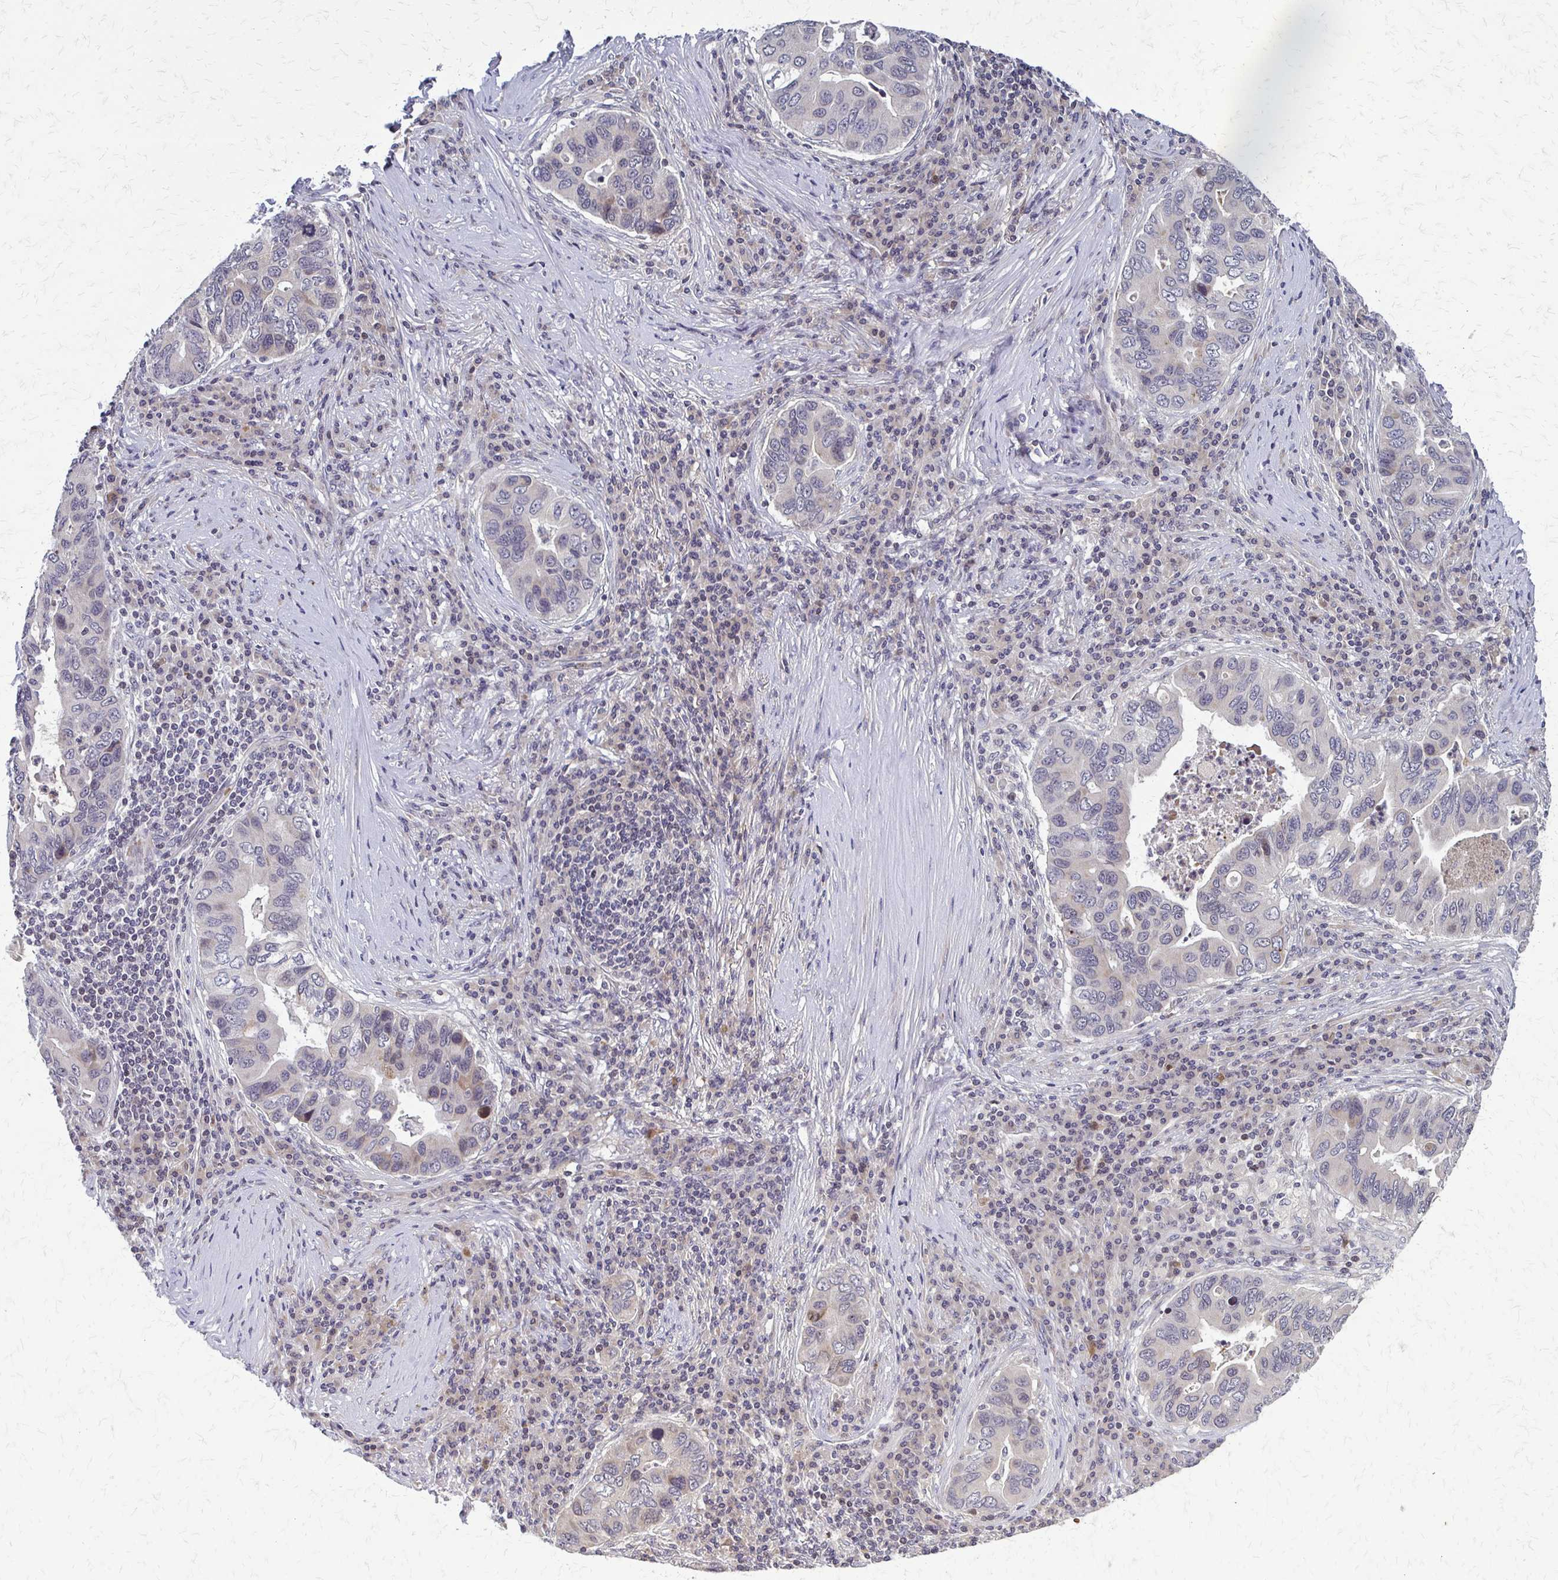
{"staining": {"intensity": "negative", "quantity": "none", "location": "none"}, "tissue": "lung cancer", "cell_type": "Tumor cells", "image_type": "cancer", "snomed": [{"axis": "morphology", "description": "Adenocarcinoma, NOS"}, {"axis": "morphology", "description": "Adenocarcinoma, metastatic, NOS"}, {"axis": "topography", "description": "Lymph node"}, {"axis": "topography", "description": "Lung"}], "caption": "Immunohistochemical staining of lung cancer (adenocarcinoma) displays no significant positivity in tumor cells.", "gene": "TRIR", "patient": {"sex": "female", "age": 54}}